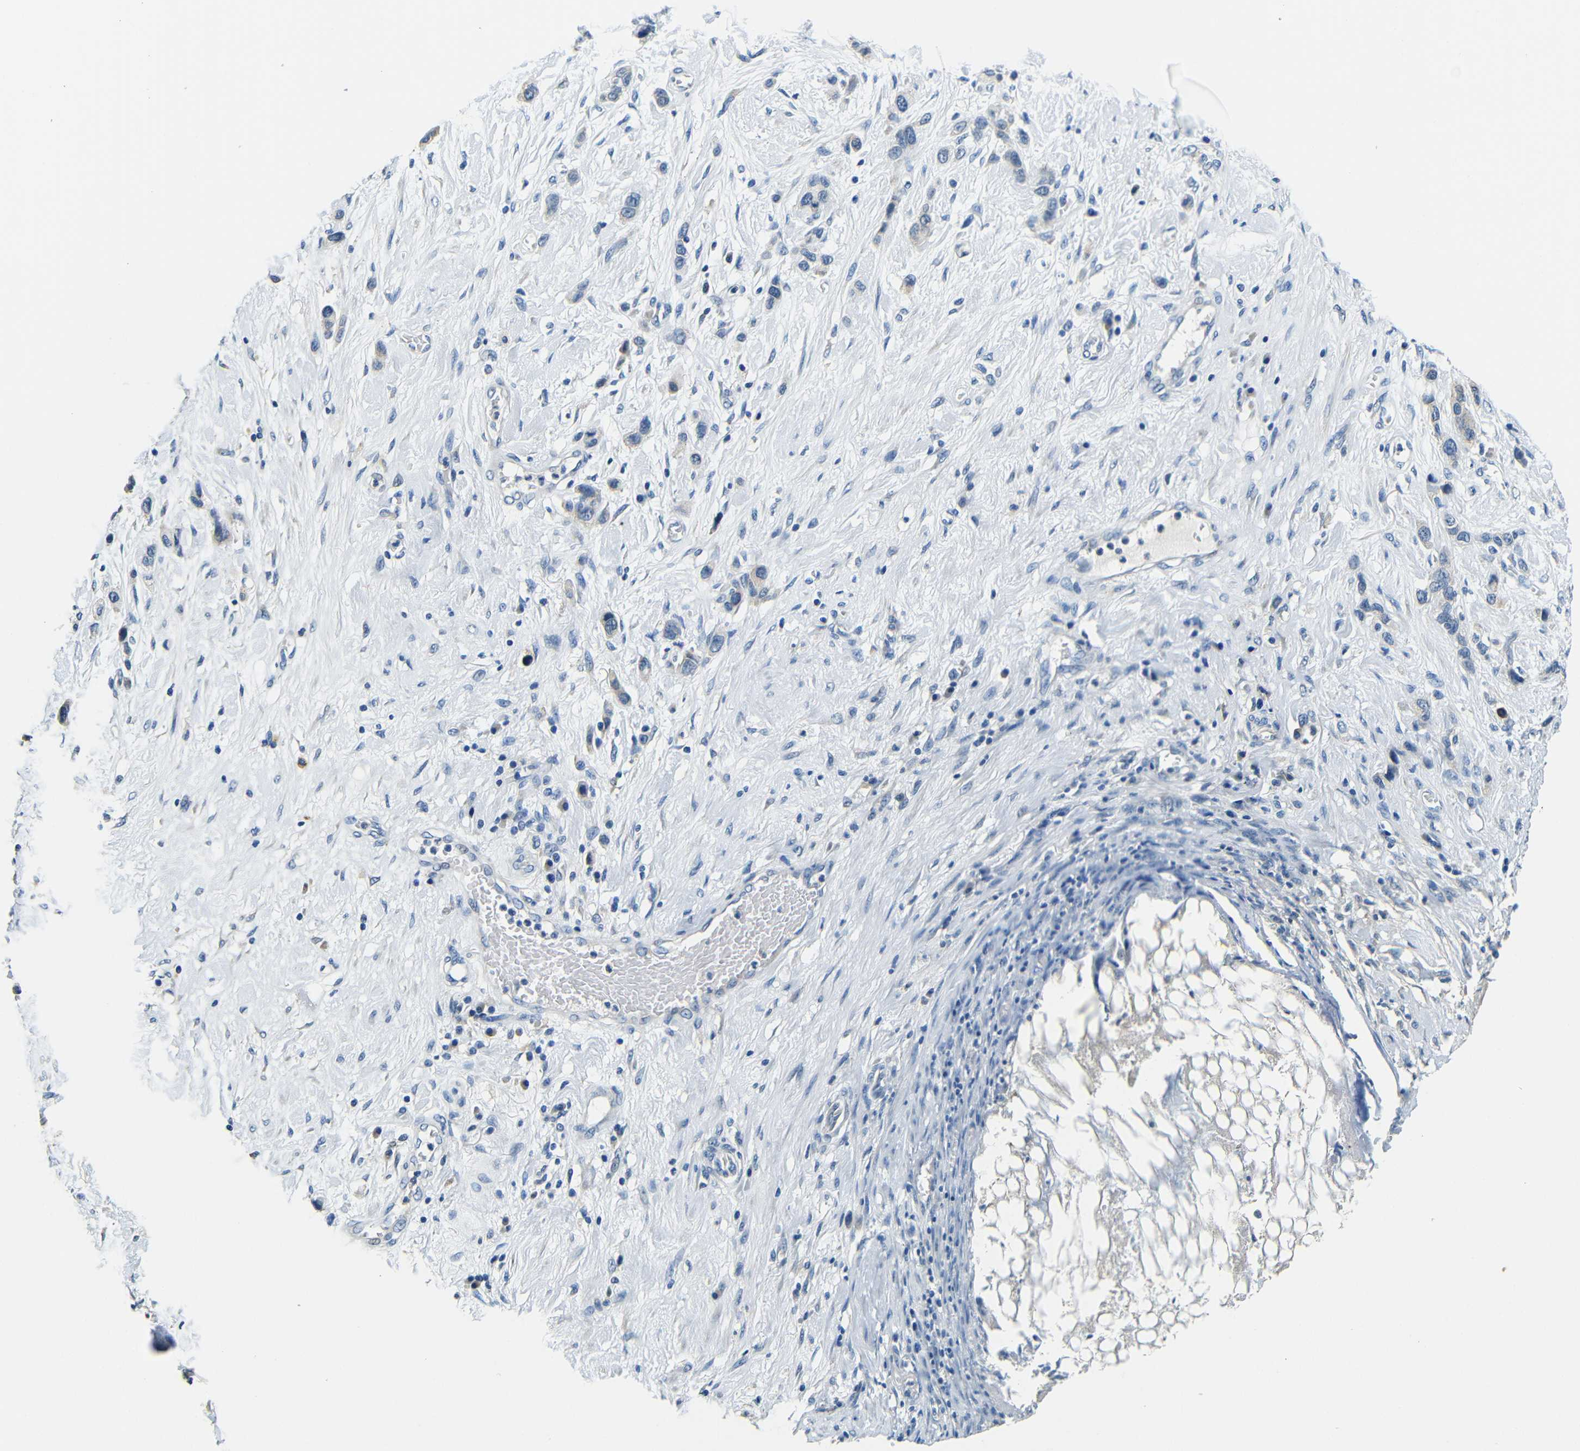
{"staining": {"intensity": "negative", "quantity": "none", "location": "none"}, "tissue": "stomach cancer", "cell_type": "Tumor cells", "image_type": "cancer", "snomed": [{"axis": "morphology", "description": "Adenocarcinoma, NOS"}, {"axis": "morphology", "description": "Adenocarcinoma, High grade"}, {"axis": "topography", "description": "Stomach, upper"}, {"axis": "topography", "description": "Stomach, lower"}], "caption": "DAB immunohistochemical staining of stomach cancer (adenocarcinoma) exhibits no significant staining in tumor cells.", "gene": "FMO5", "patient": {"sex": "female", "age": 65}}